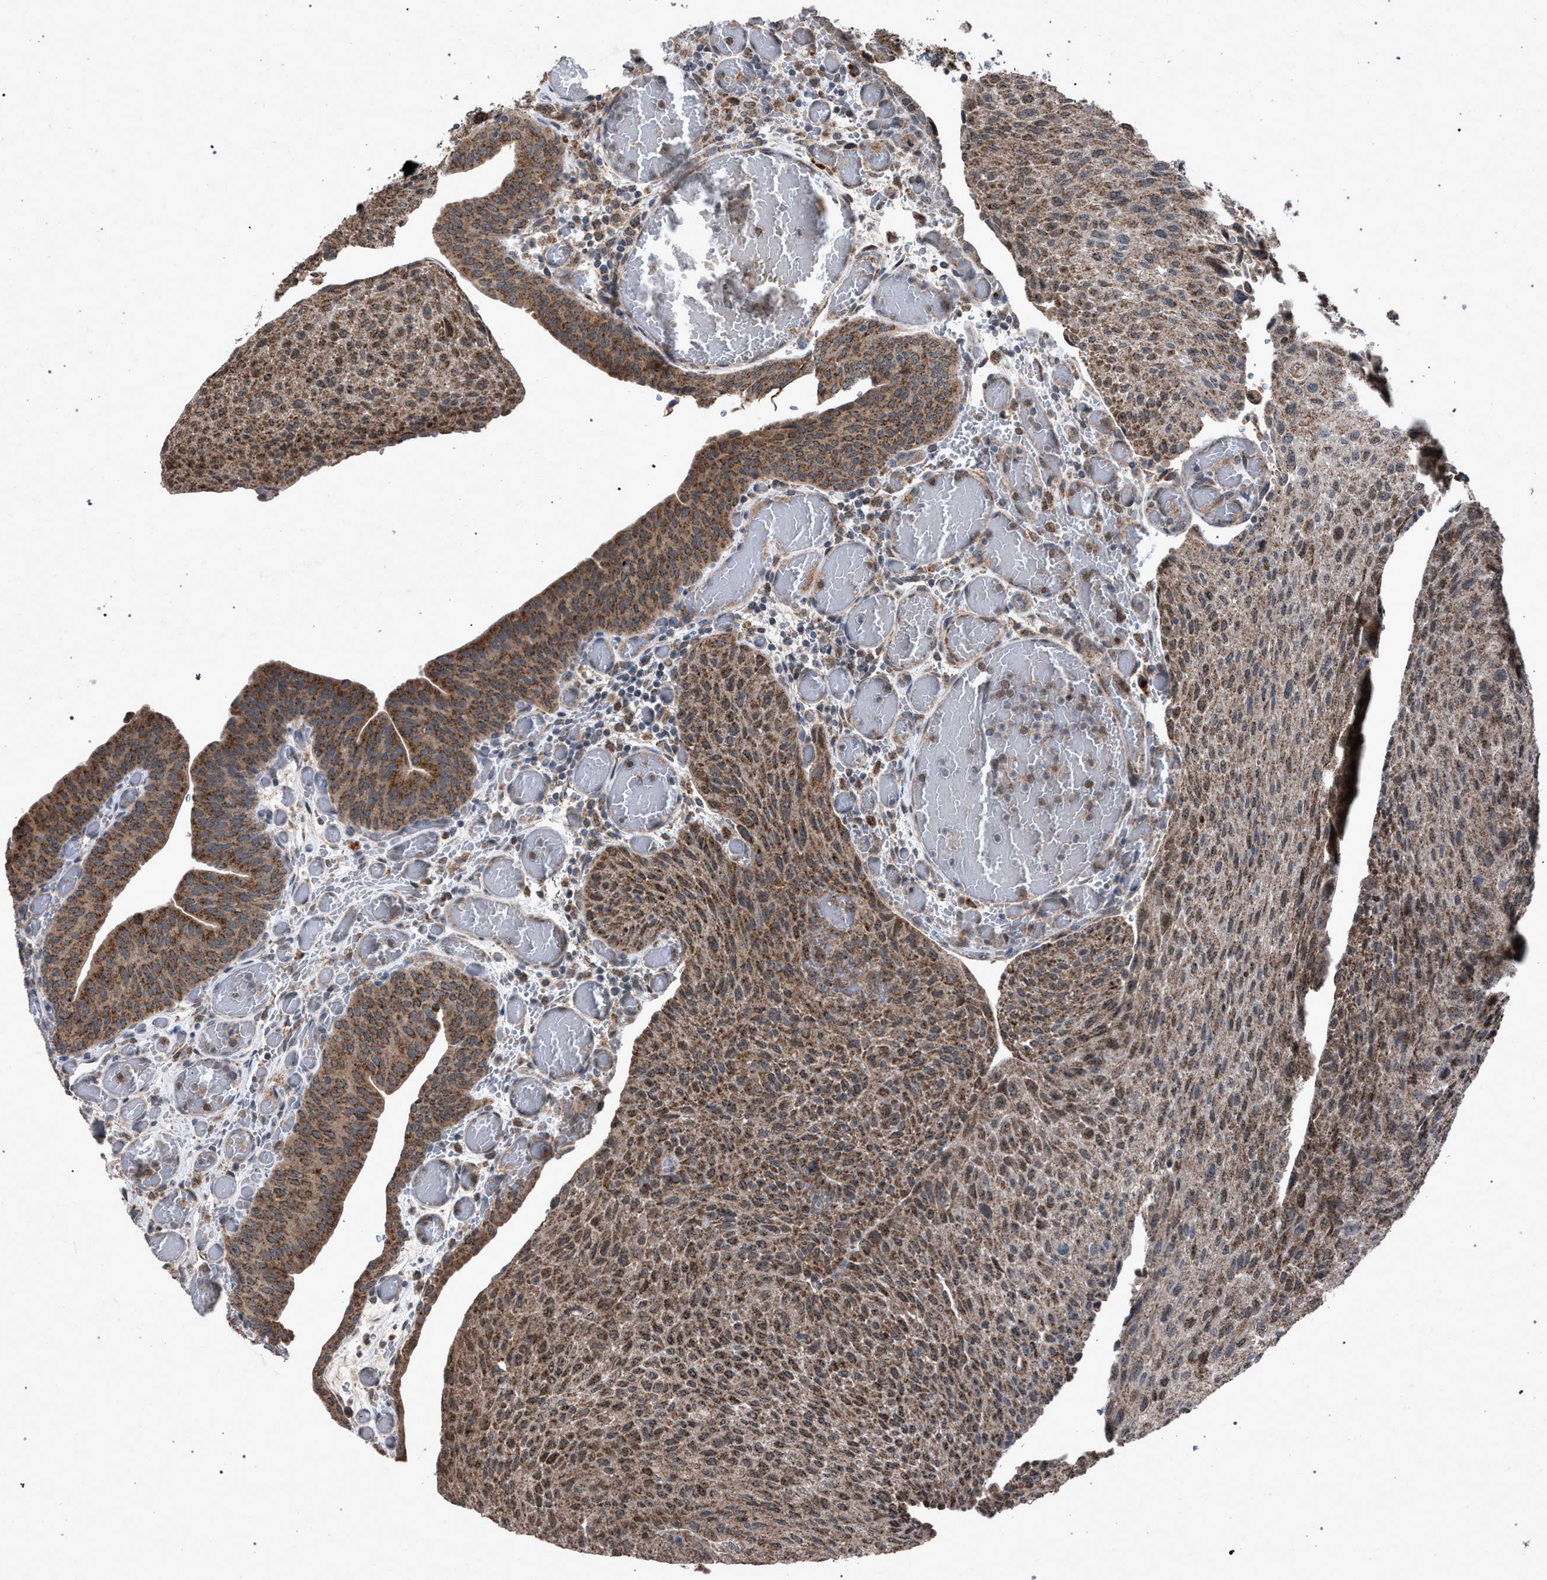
{"staining": {"intensity": "moderate", "quantity": ">75%", "location": "cytoplasmic/membranous"}, "tissue": "urothelial cancer", "cell_type": "Tumor cells", "image_type": "cancer", "snomed": [{"axis": "morphology", "description": "Urothelial carcinoma, Low grade"}, {"axis": "morphology", "description": "Urothelial carcinoma, High grade"}, {"axis": "topography", "description": "Urinary bladder"}], "caption": "Urothelial carcinoma (high-grade) stained with immunohistochemistry displays moderate cytoplasmic/membranous staining in approximately >75% of tumor cells.", "gene": "HSD17B4", "patient": {"sex": "male", "age": 35}}